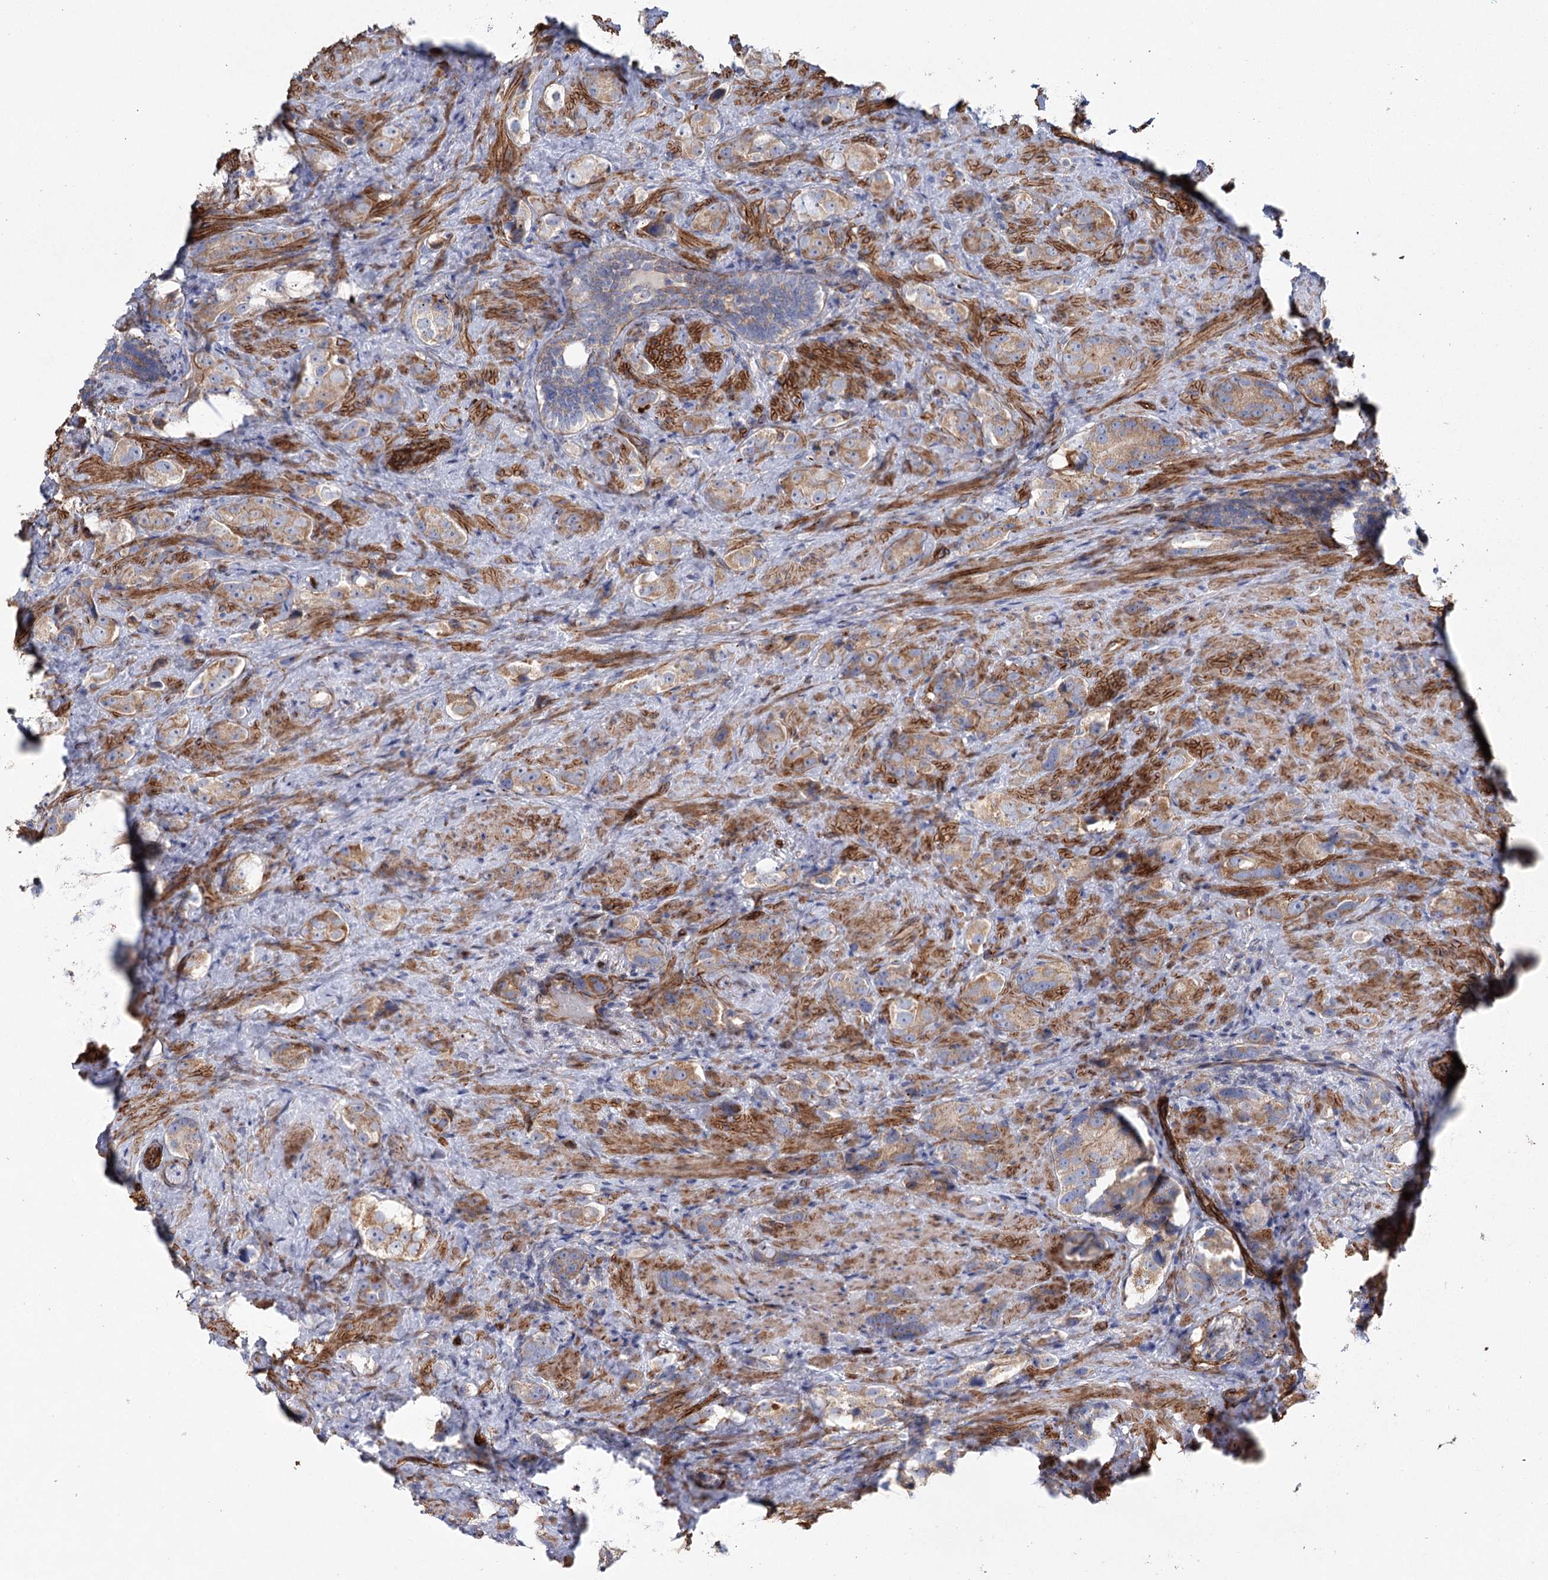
{"staining": {"intensity": "weak", "quantity": ">75%", "location": "cytoplasmic/membranous"}, "tissue": "prostate cancer", "cell_type": "Tumor cells", "image_type": "cancer", "snomed": [{"axis": "morphology", "description": "Adenocarcinoma, High grade"}, {"axis": "topography", "description": "Prostate"}], "caption": "Human high-grade adenocarcinoma (prostate) stained for a protein (brown) displays weak cytoplasmic/membranous positive positivity in about >75% of tumor cells.", "gene": "TMEM164", "patient": {"sex": "male", "age": 63}}